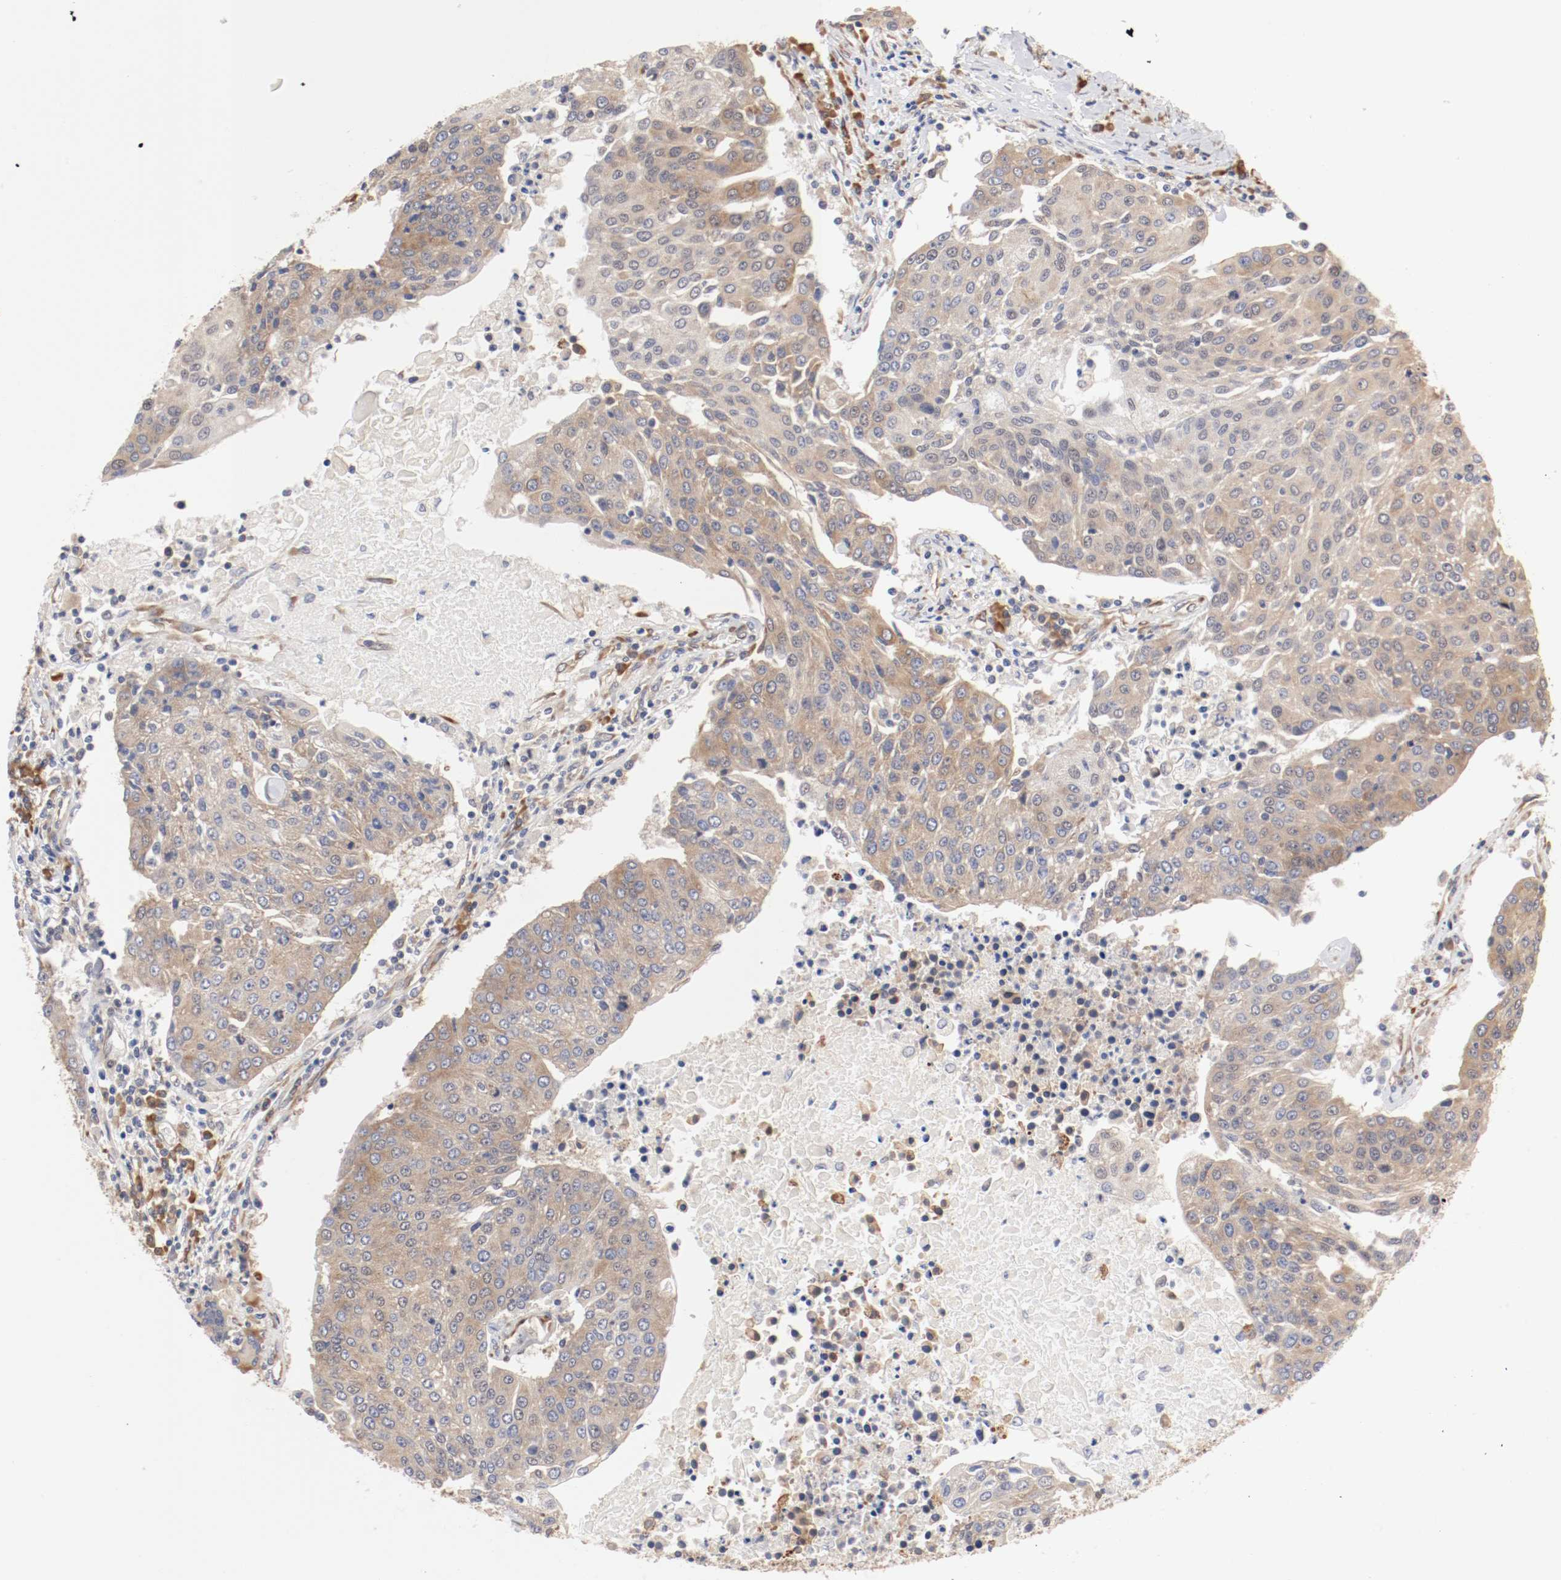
{"staining": {"intensity": "weak", "quantity": ">75%", "location": "cytoplasmic/membranous"}, "tissue": "urothelial cancer", "cell_type": "Tumor cells", "image_type": "cancer", "snomed": [{"axis": "morphology", "description": "Urothelial carcinoma, High grade"}, {"axis": "topography", "description": "Urinary bladder"}], "caption": "Protein staining displays weak cytoplasmic/membranous expression in about >75% of tumor cells in urothelial cancer. Nuclei are stained in blue.", "gene": "FKBP3", "patient": {"sex": "female", "age": 85}}